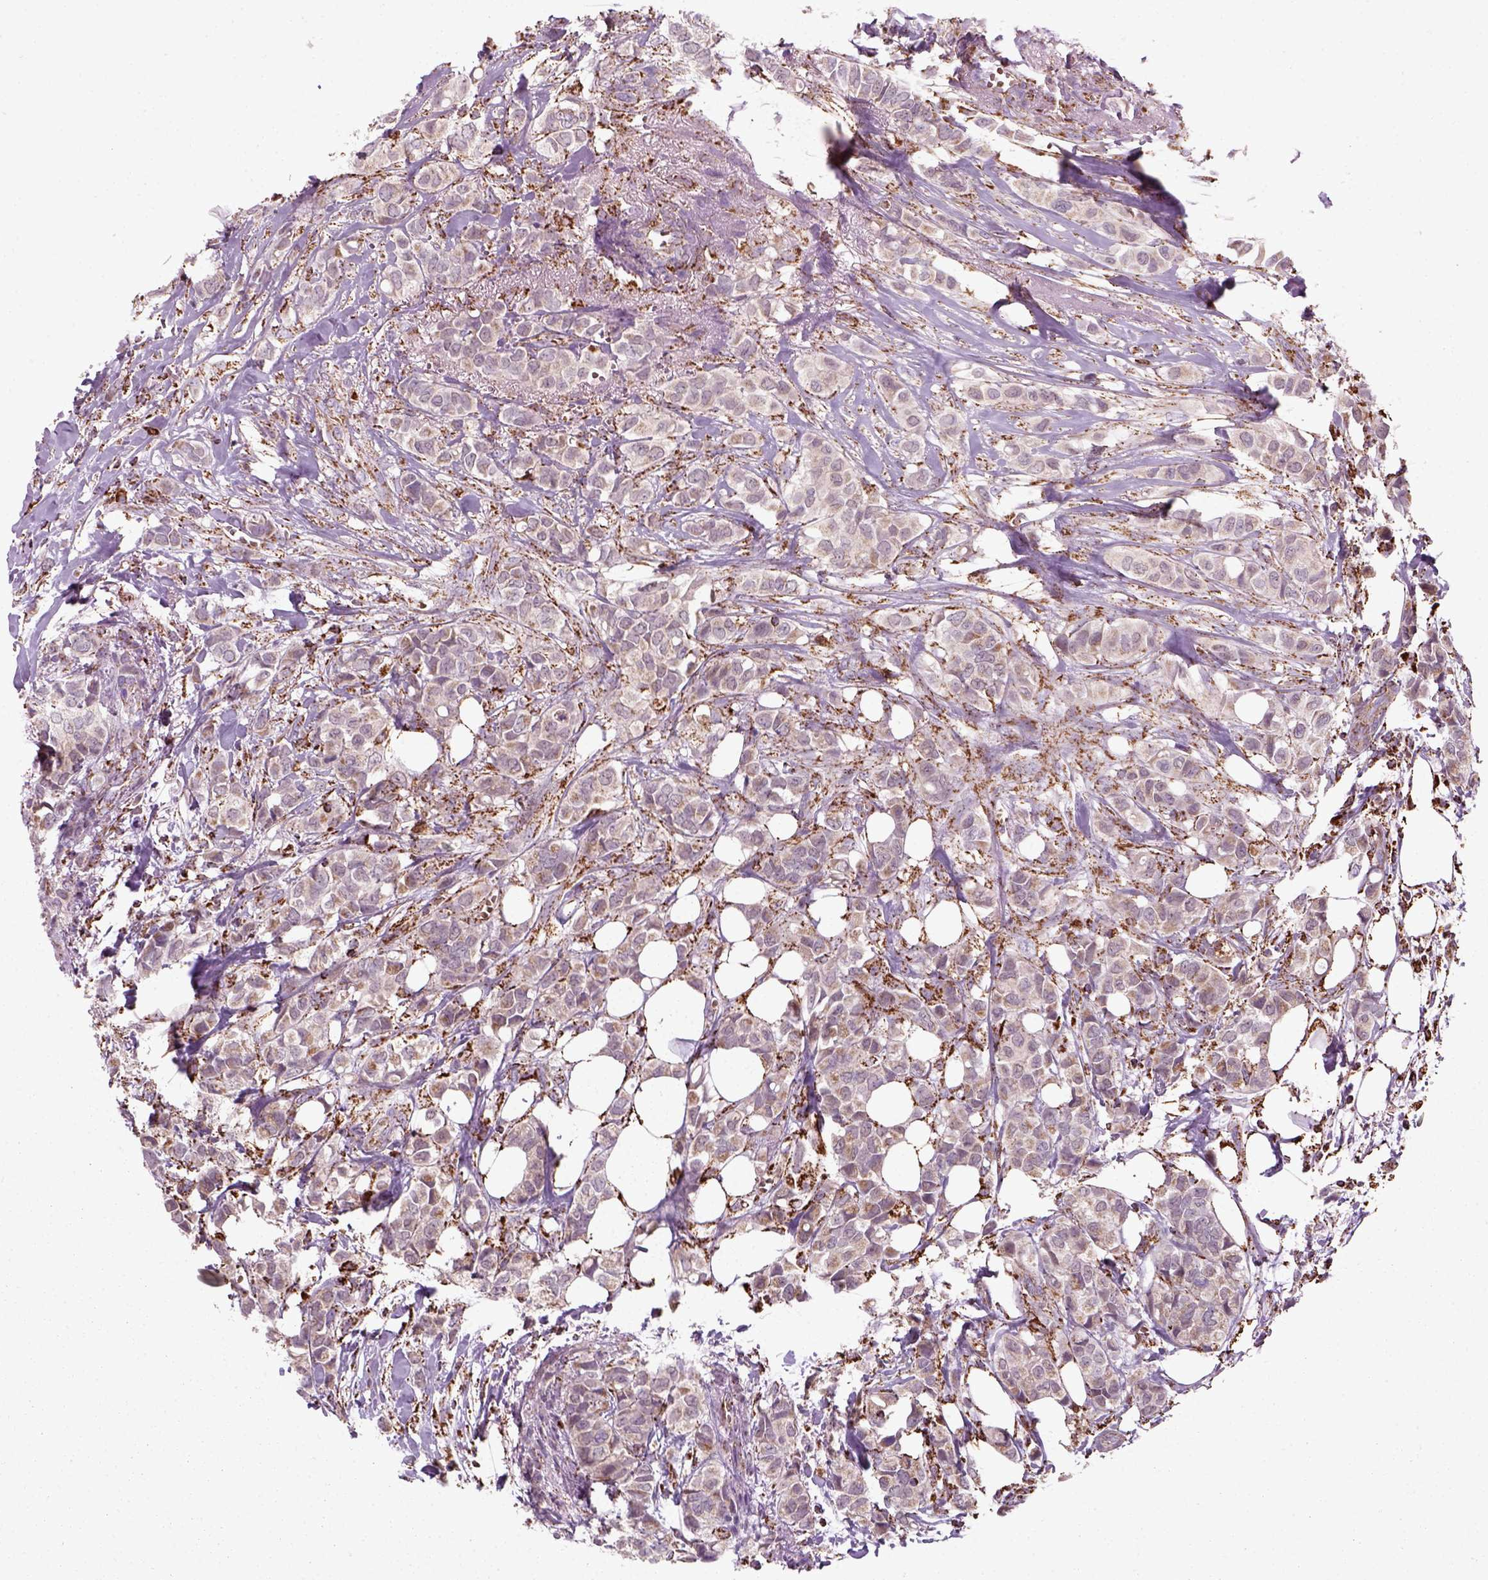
{"staining": {"intensity": "negative", "quantity": "none", "location": "none"}, "tissue": "breast cancer", "cell_type": "Tumor cells", "image_type": "cancer", "snomed": [{"axis": "morphology", "description": "Duct carcinoma"}, {"axis": "topography", "description": "Breast"}], "caption": "There is no significant positivity in tumor cells of breast cancer (infiltrating ductal carcinoma). (Stains: DAB (3,3'-diaminobenzidine) IHC with hematoxylin counter stain, Microscopy: brightfield microscopy at high magnification).", "gene": "NUDT16L1", "patient": {"sex": "female", "age": 85}}